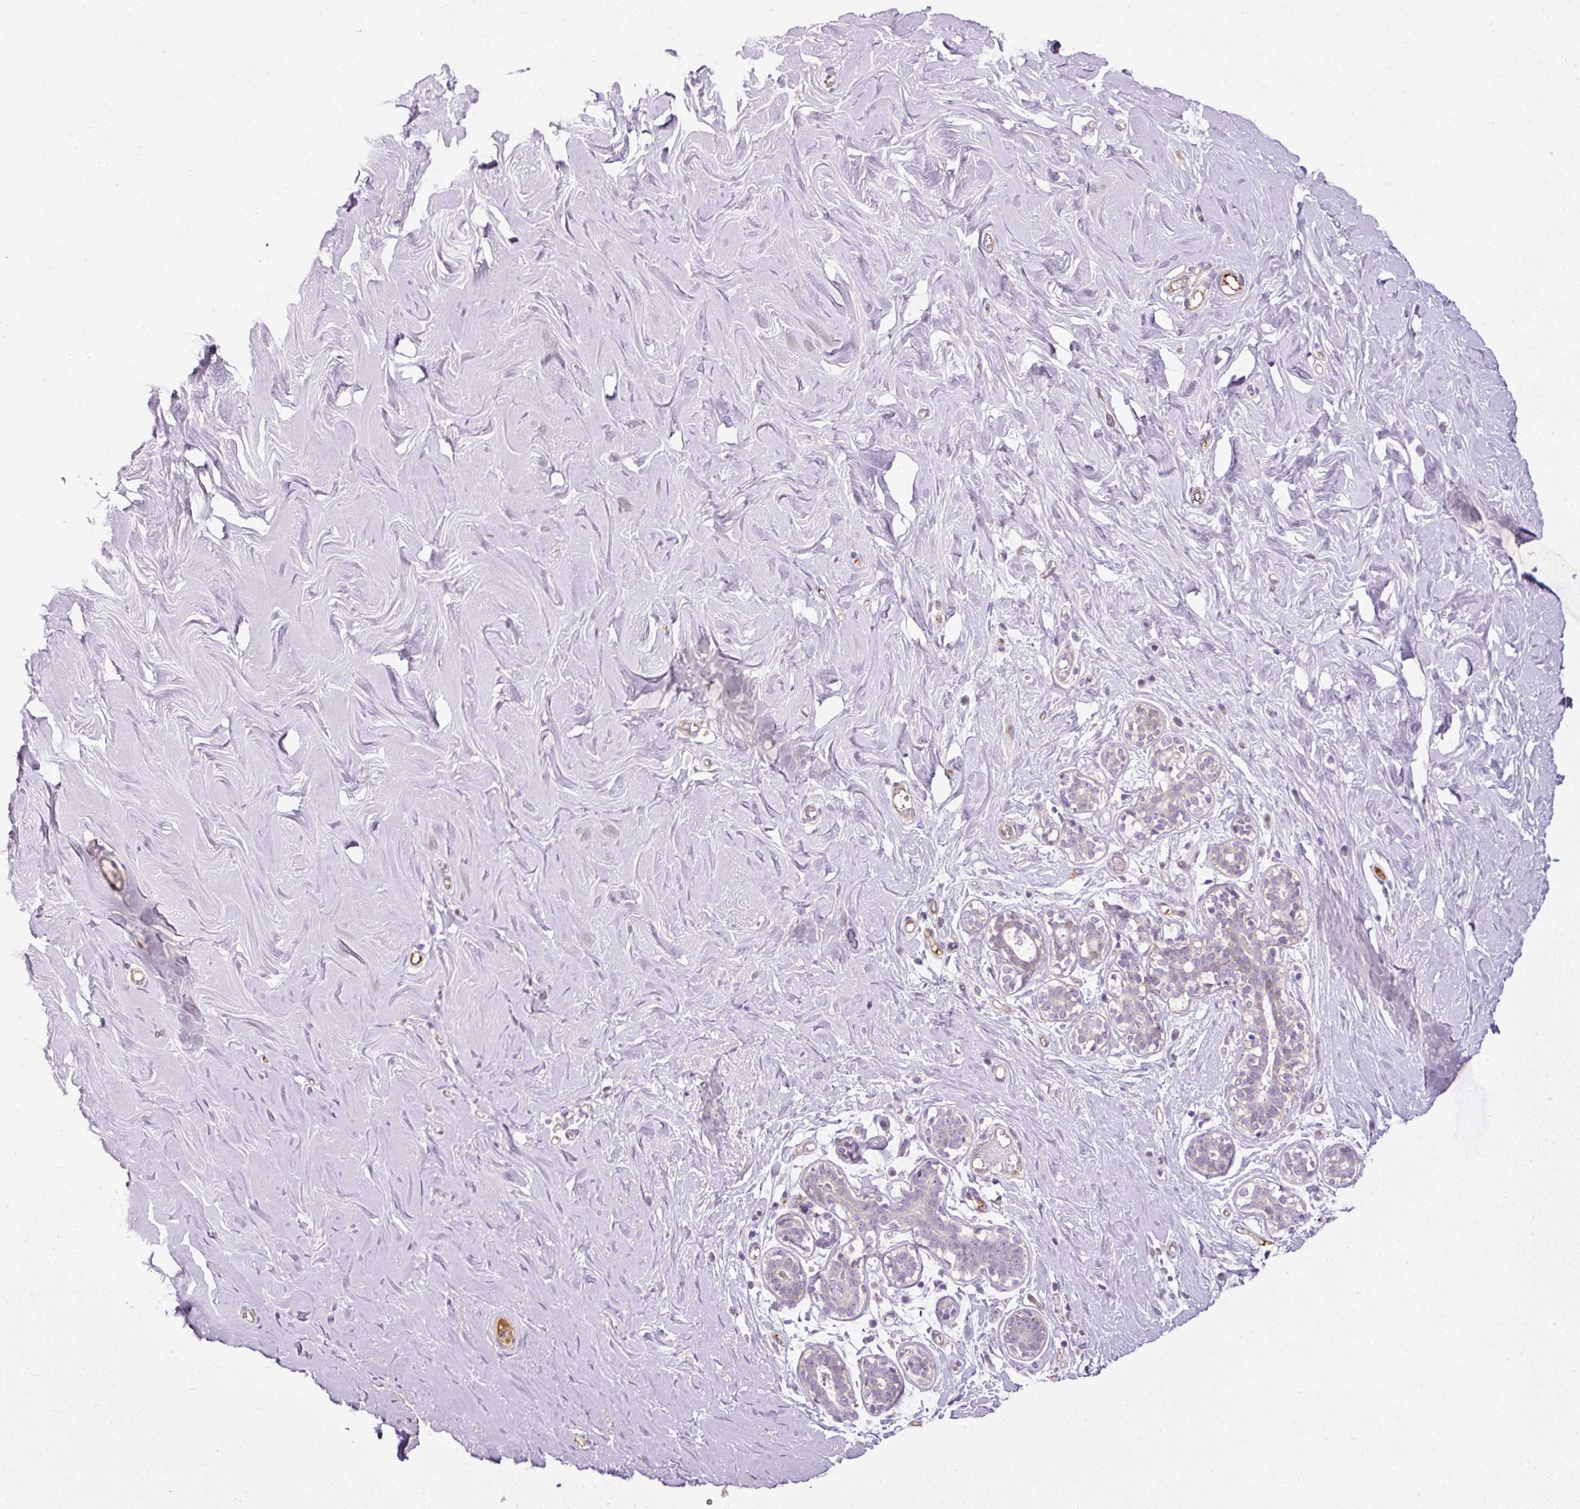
{"staining": {"intensity": "negative", "quantity": "none", "location": "none"}, "tissue": "breast", "cell_type": "Adipocytes", "image_type": "normal", "snomed": [{"axis": "morphology", "description": "Normal tissue, NOS"}, {"axis": "topography", "description": "Breast"}], "caption": "DAB (3,3'-diaminobenzidine) immunohistochemical staining of unremarkable human breast exhibits no significant expression in adipocytes. The staining is performed using DAB (3,3'-diaminobenzidine) brown chromogen with nuclei counter-stained in using hematoxylin.", "gene": "KPNA5", "patient": {"sex": "female", "age": 27}}